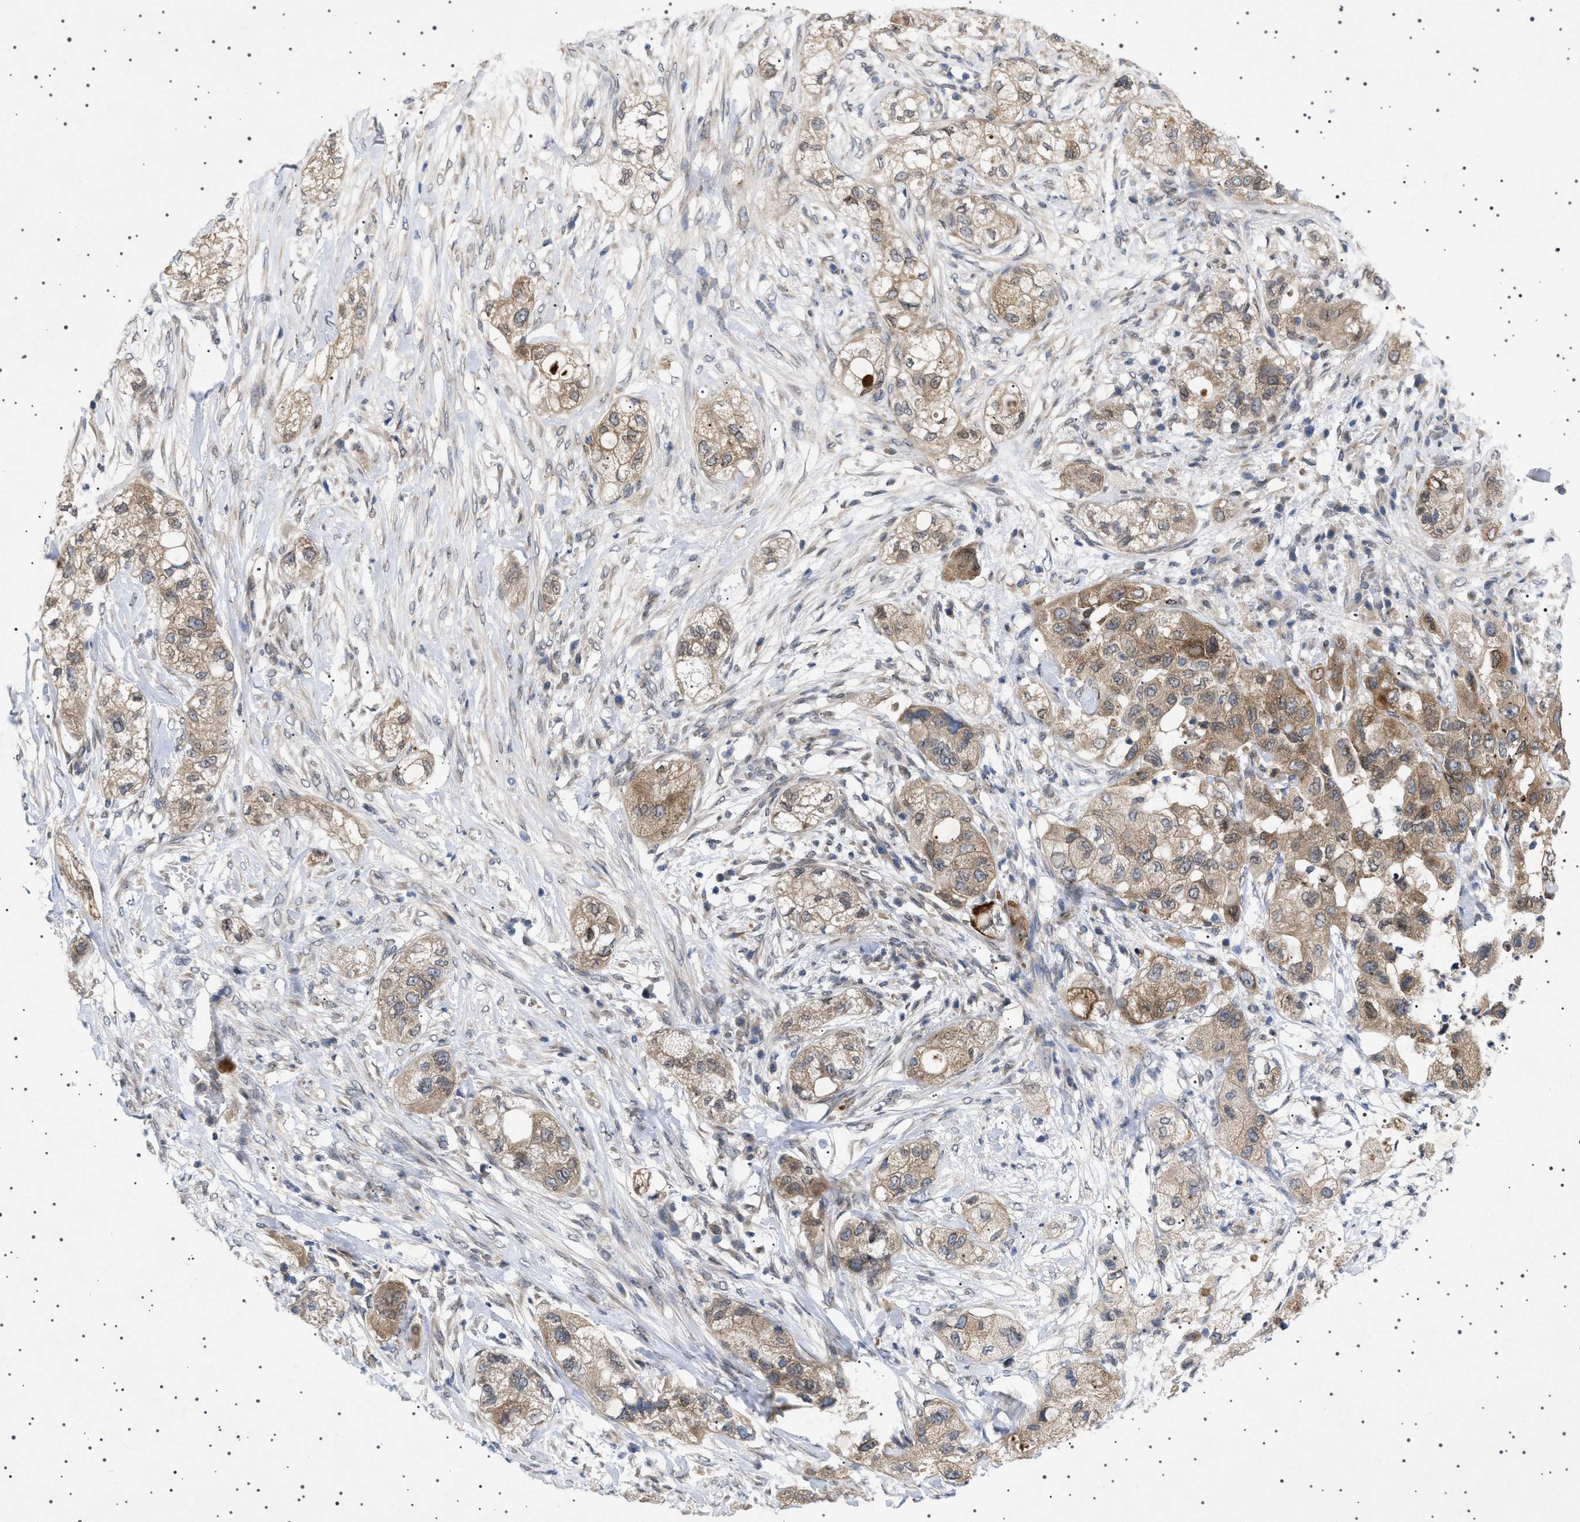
{"staining": {"intensity": "moderate", "quantity": ">75%", "location": "cytoplasmic/membranous"}, "tissue": "pancreatic cancer", "cell_type": "Tumor cells", "image_type": "cancer", "snomed": [{"axis": "morphology", "description": "Adenocarcinoma, NOS"}, {"axis": "topography", "description": "Pancreas"}], "caption": "A micrograph showing moderate cytoplasmic/membranous staining in approximately >75% of tumor cells in adenocarcinoma (pancreatic), as visualized by brown immunohistochemical staining.", "gene": "NUP93", "patient": {"sex": "female", "age": 78}}